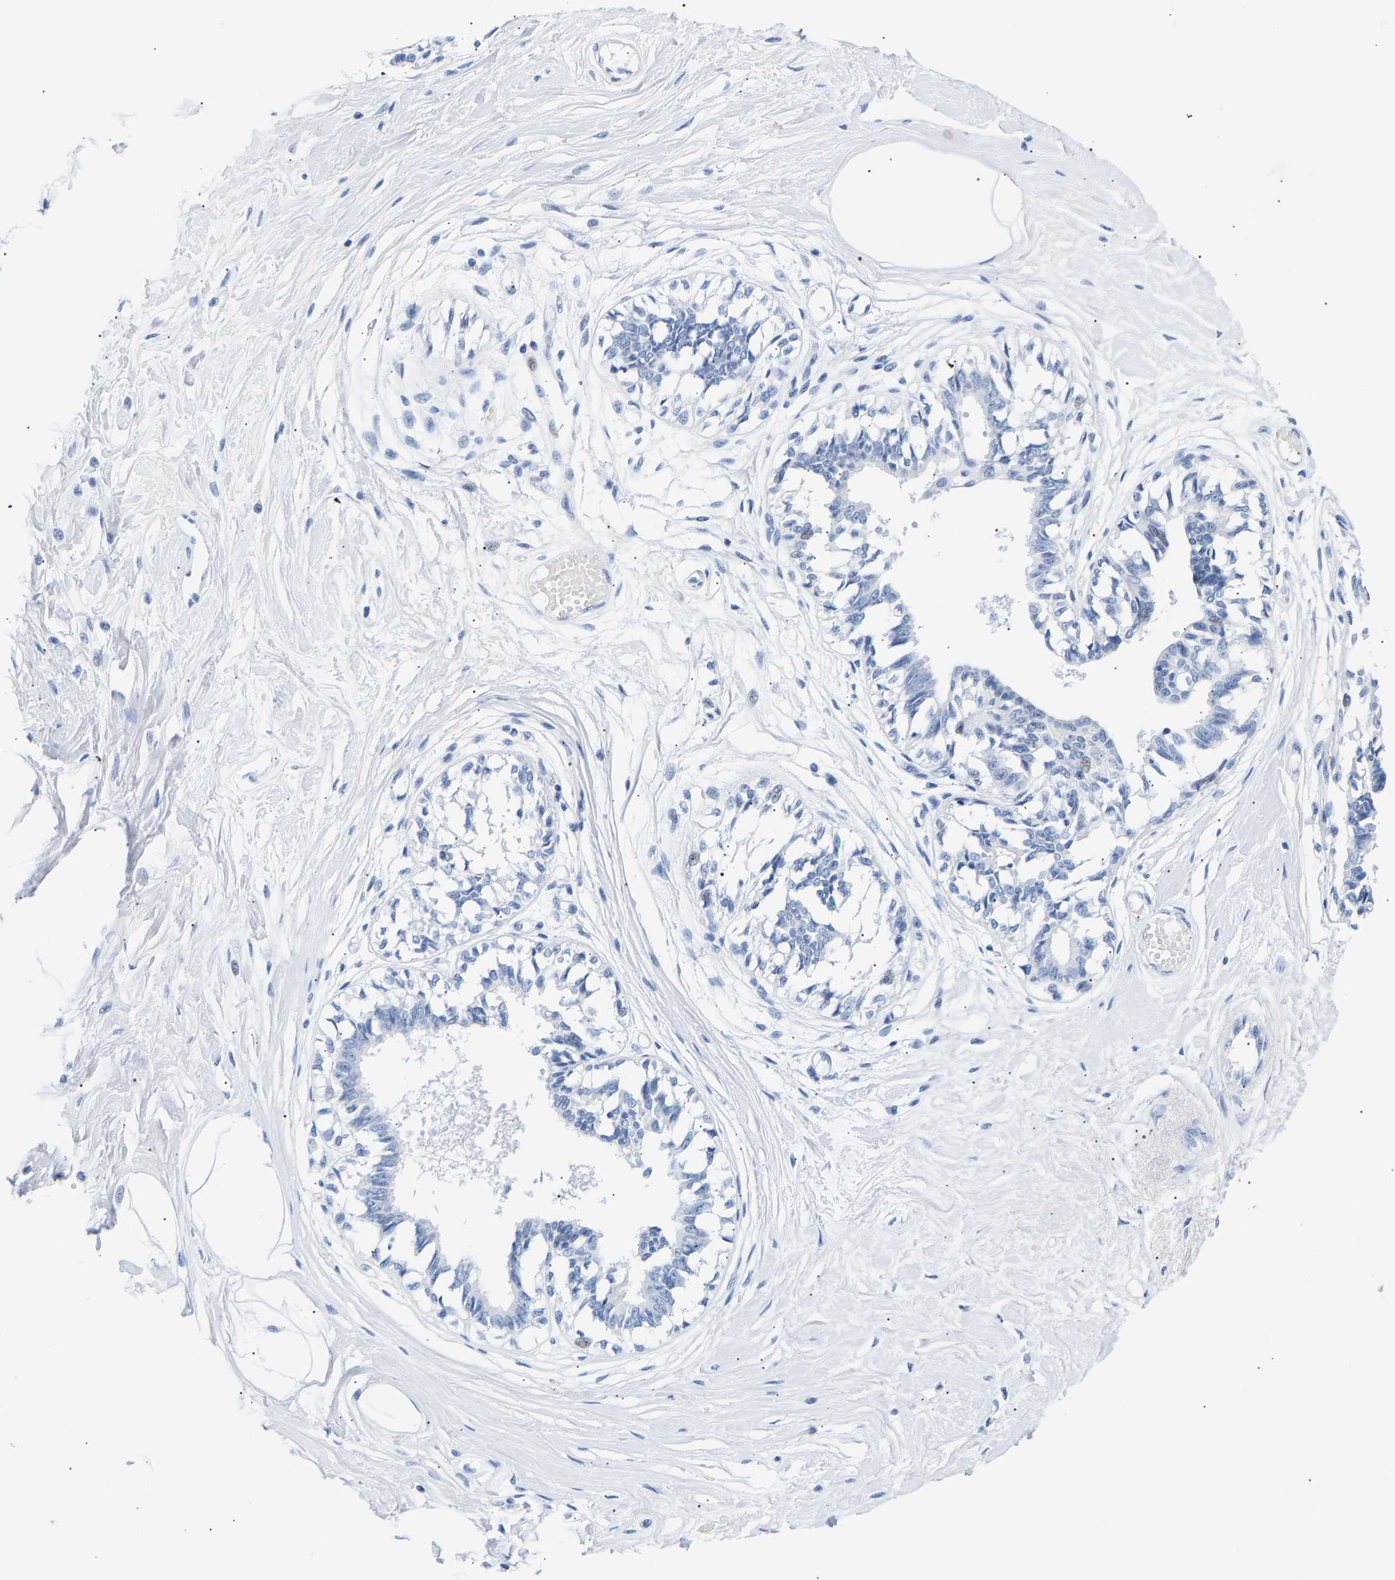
{"staining": {"intensity": "negative", "quantity": "none", "location": "none"}, "tissue": "breast", "cell_type": "Adipocytes", "image_type": "normal", "snomed": [{"axis": "morphology", "description": "Normal tissue, NOS"}, {"axis": "topography", "description": "Breast"}], "caption": "Photomicrograph shows no protein staining in adipocytes of normal breast.", "gene": "SPINK2", "patient": {"sex": "female", "age": 45}}